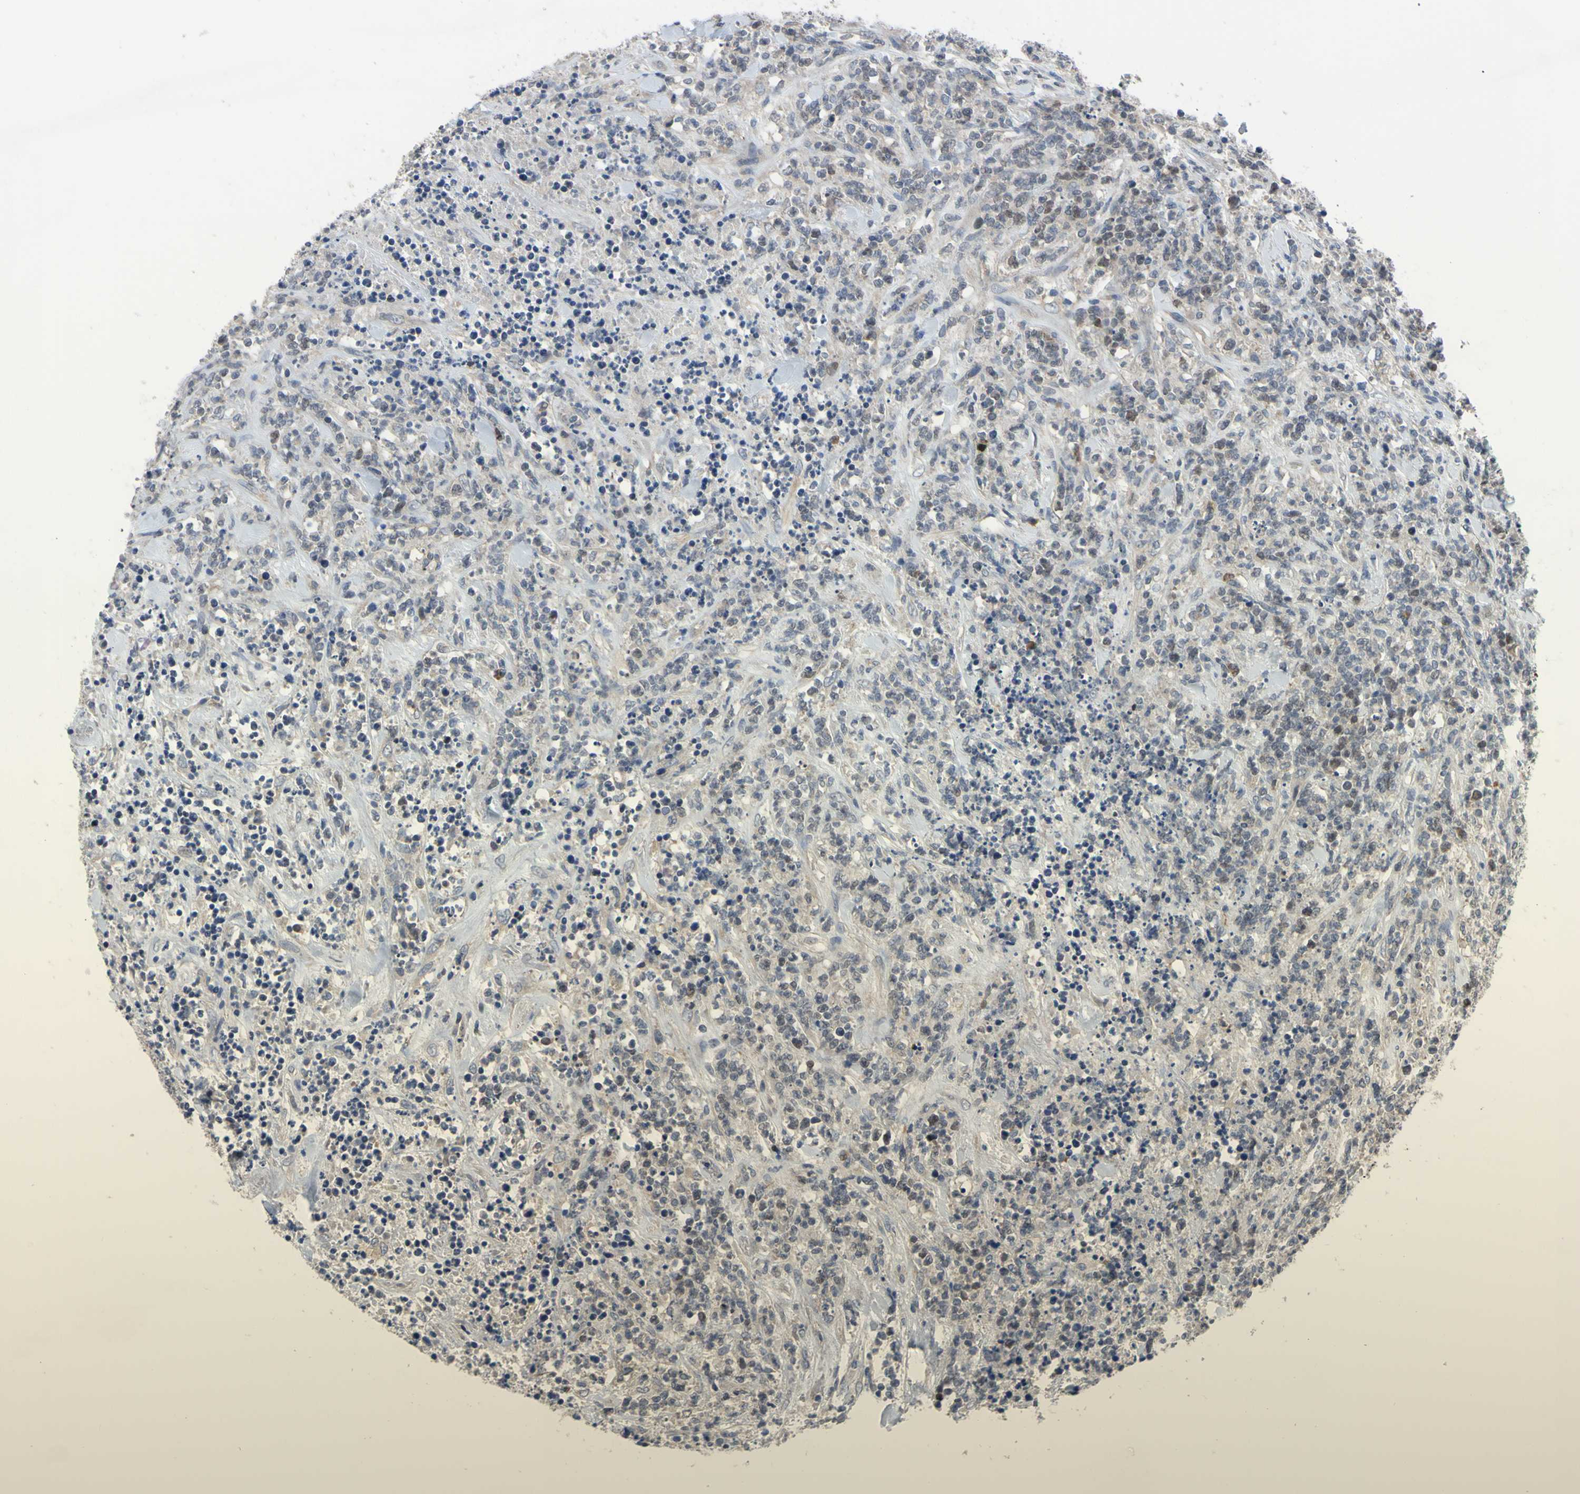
{"staining": {"intensity": "weak", "quantity": "<25%", "location": "nuclear"}, "tissue": "lymphoma", "cell_type": "Tumor cells", "image_type": "cancer", "snomed": [{"axis": "morphology", "description": "Malignant lymphoma, non-Hodgkin's type, High grade"}, {"axis": "topography", "description": "Soft tissue"}], "caption": "High-grade malignant lymphoma, non-Hodgkin's type was stained to show a protein in brown. There is no significant expression in tumor cells. Nuclei are stained in blue.", "gene": "LHX9", "patient": {"sex": "male", "age": 18}}